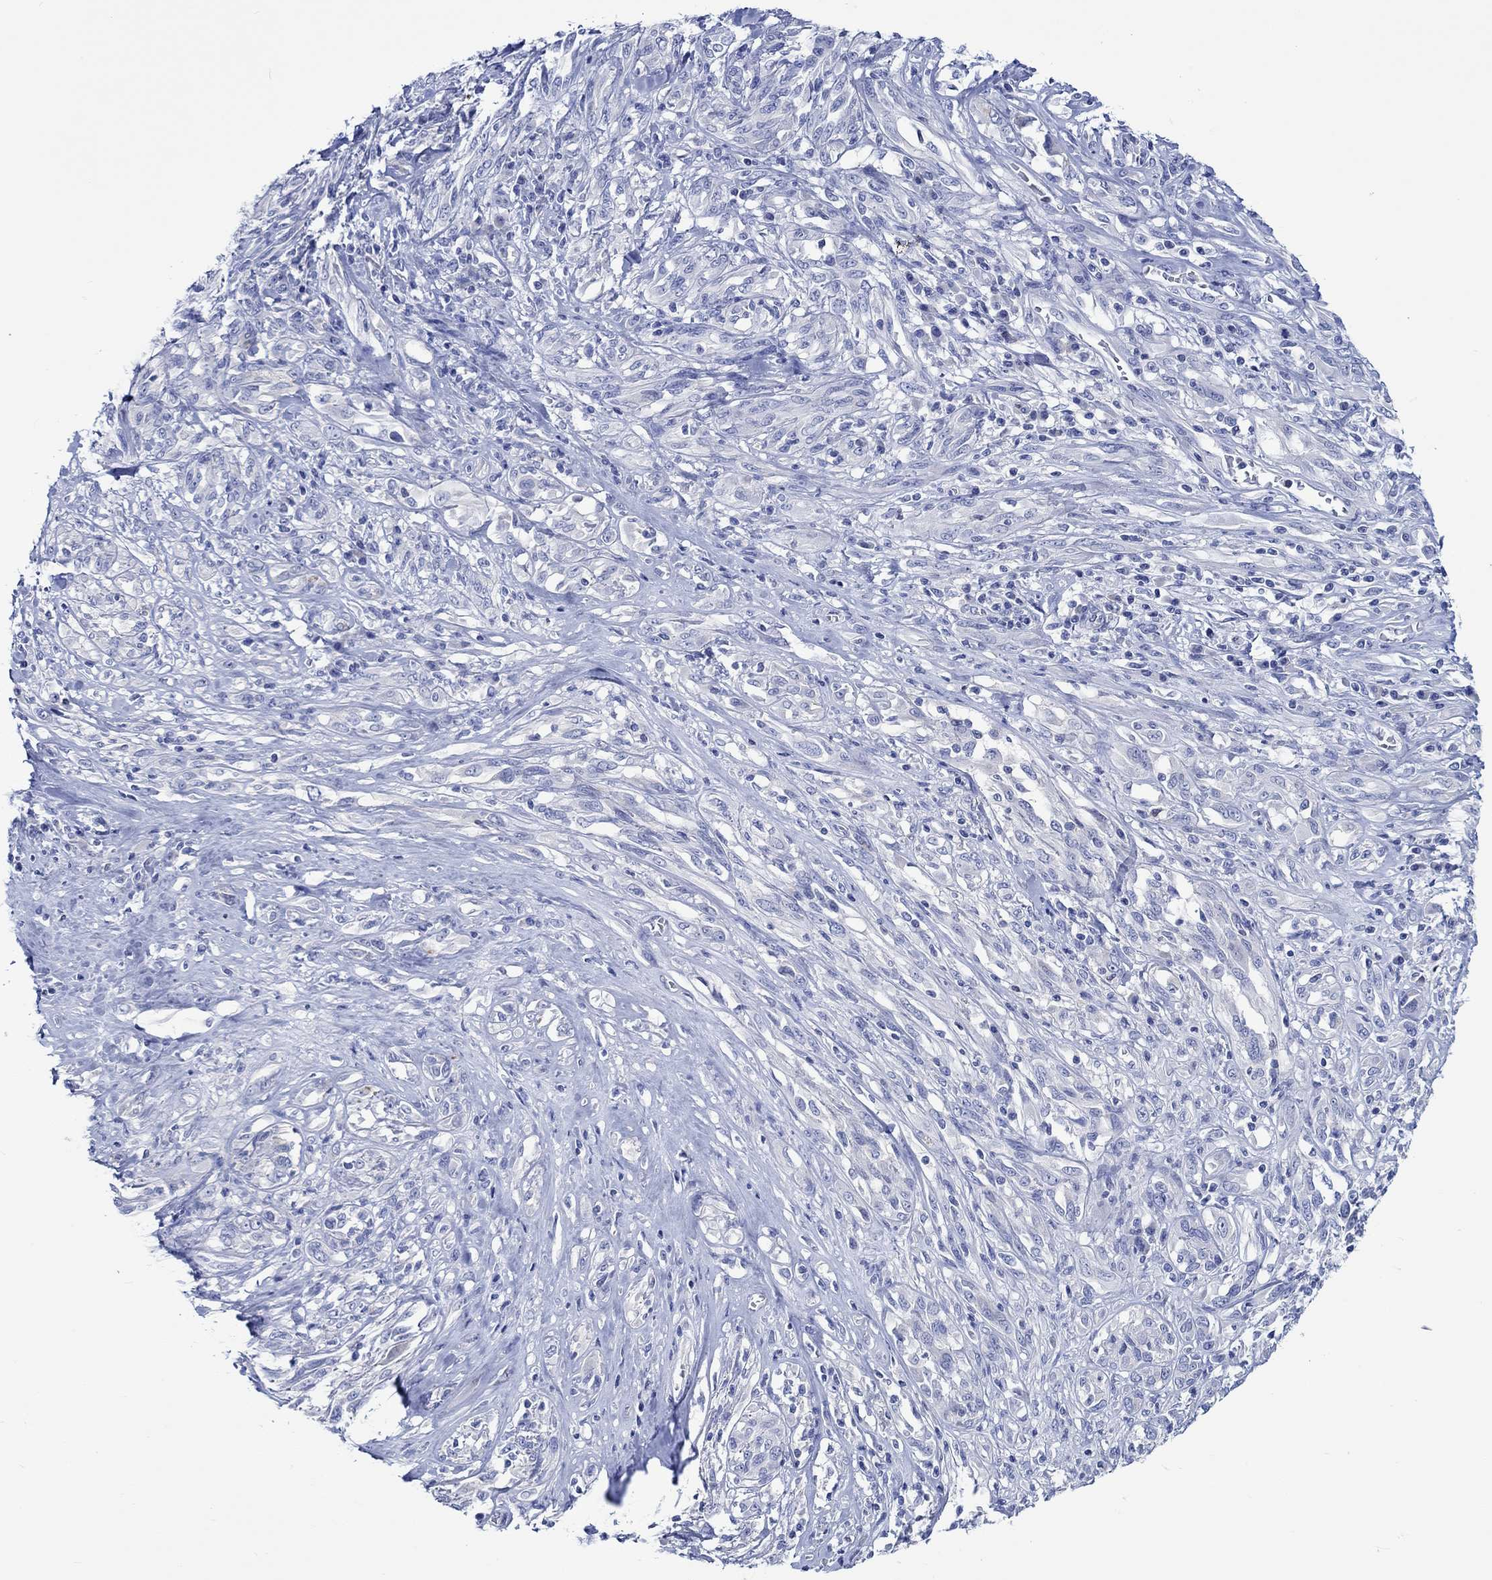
{"staining": {"intensity": "negative", "quantity": "none", "location": "none"}, "tissue": "melanoma", "cell_type": "Tumor cells", "image_type": "cancer", "snomed": [{"axis": "morphology", "description": "Malignant melanoma, NOS"}, {"axis": "topography", "description": "Skin"}], "caption": "Immunohistochemistry (IHC) of human melanoma exhibits no staining in tumor cells.", "gene": "PTPRN2", "patient": {"sex": "female", "age": 91}}